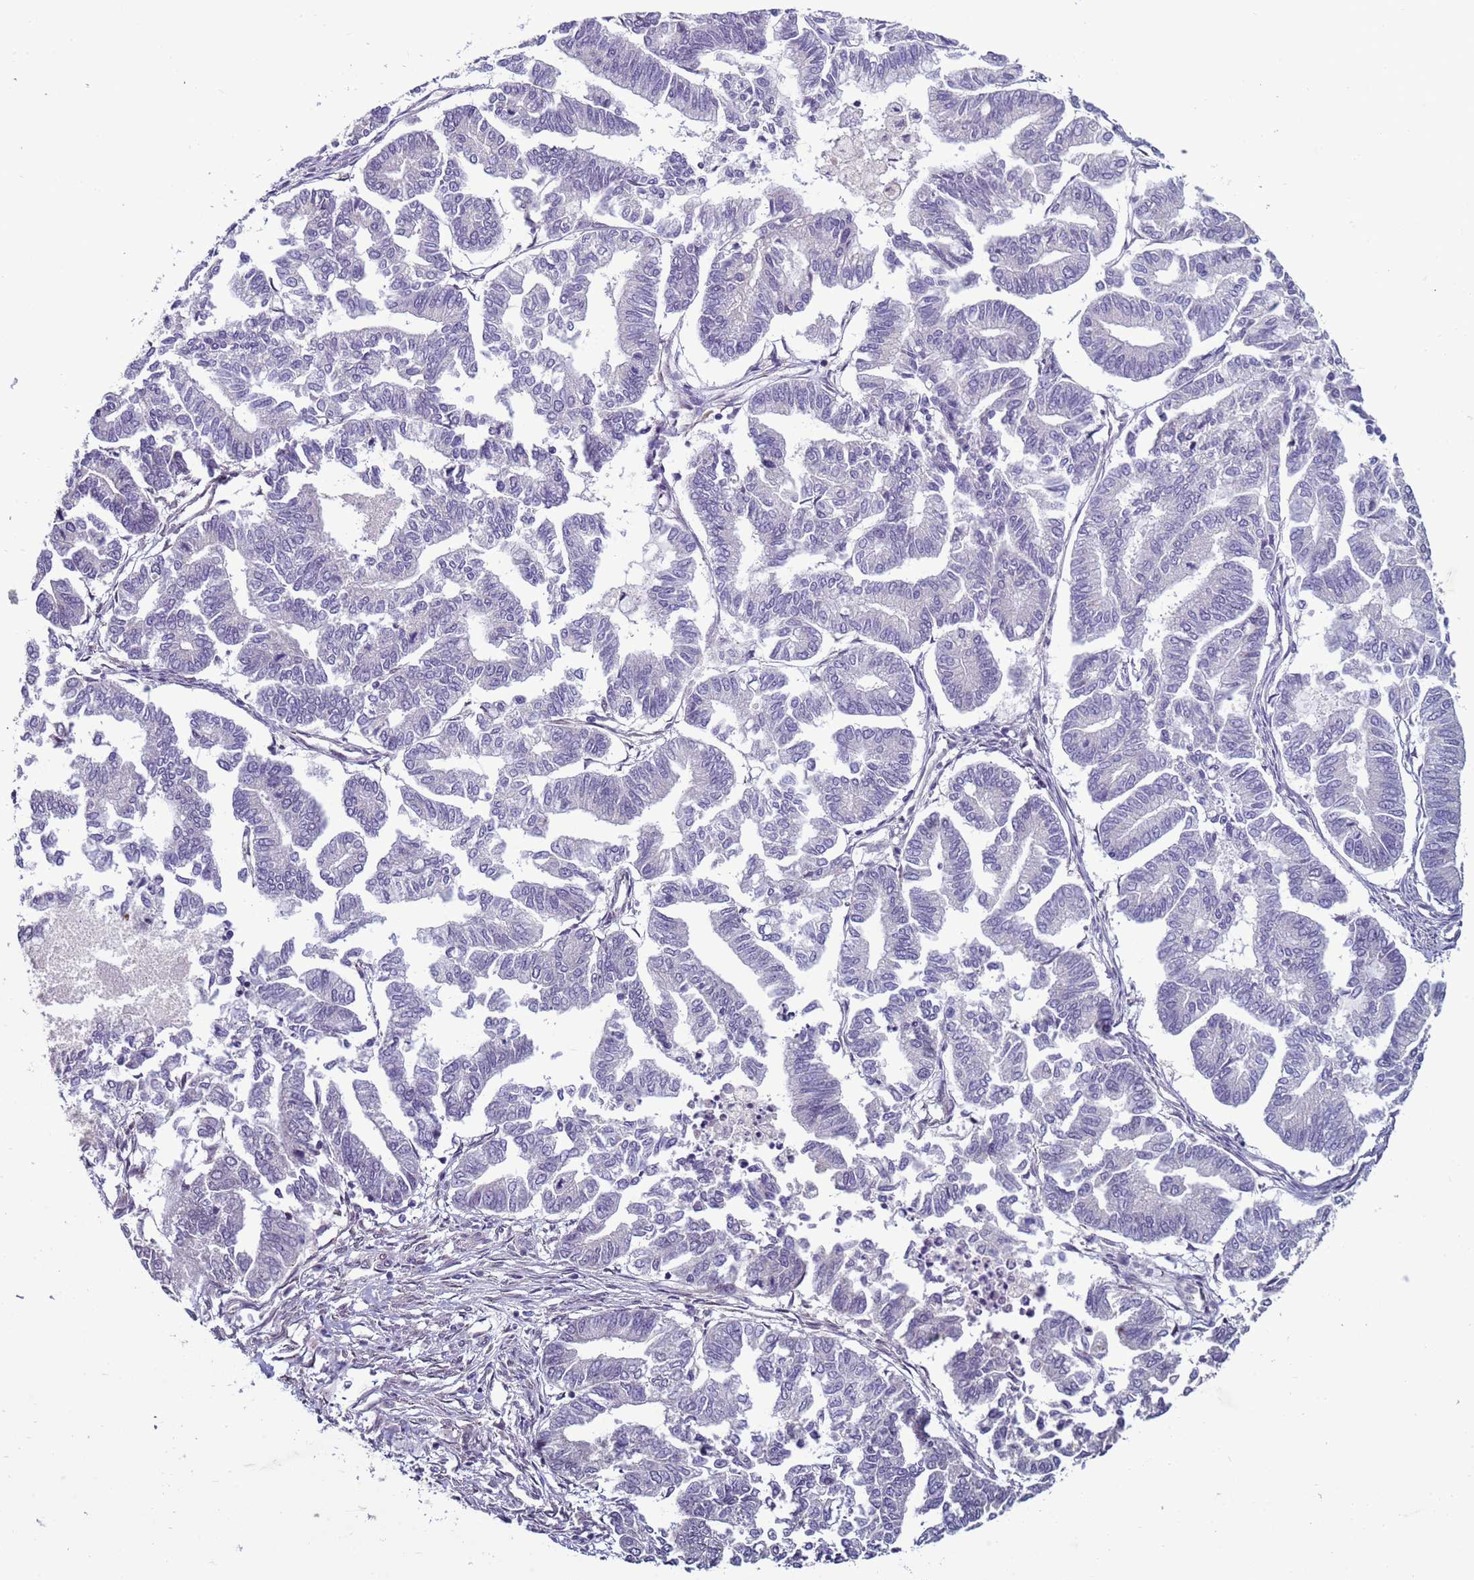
{"staining": {"intensity": "negative", "quantity": "none", "location": "none"}, "tissue": "endometrial cancer", "cell_type": "Tumor cells", "image_type": "cancer", "snomed": [{"axis": "morphology", "description": "Adenocarcinoma, NOS"}, {"axis": "topography", "description": "Endometrium"}], "caption": "Immunohistochemistry micrograph of neoplastic tissue: human adenocarcinoma (endometrial) stained with DAB (3,3'-diaminobenzidine) displays no significant protein positivity in tumor cells.", "gene": "SHC3", "patient": {"sex": "female", "age": 79}}